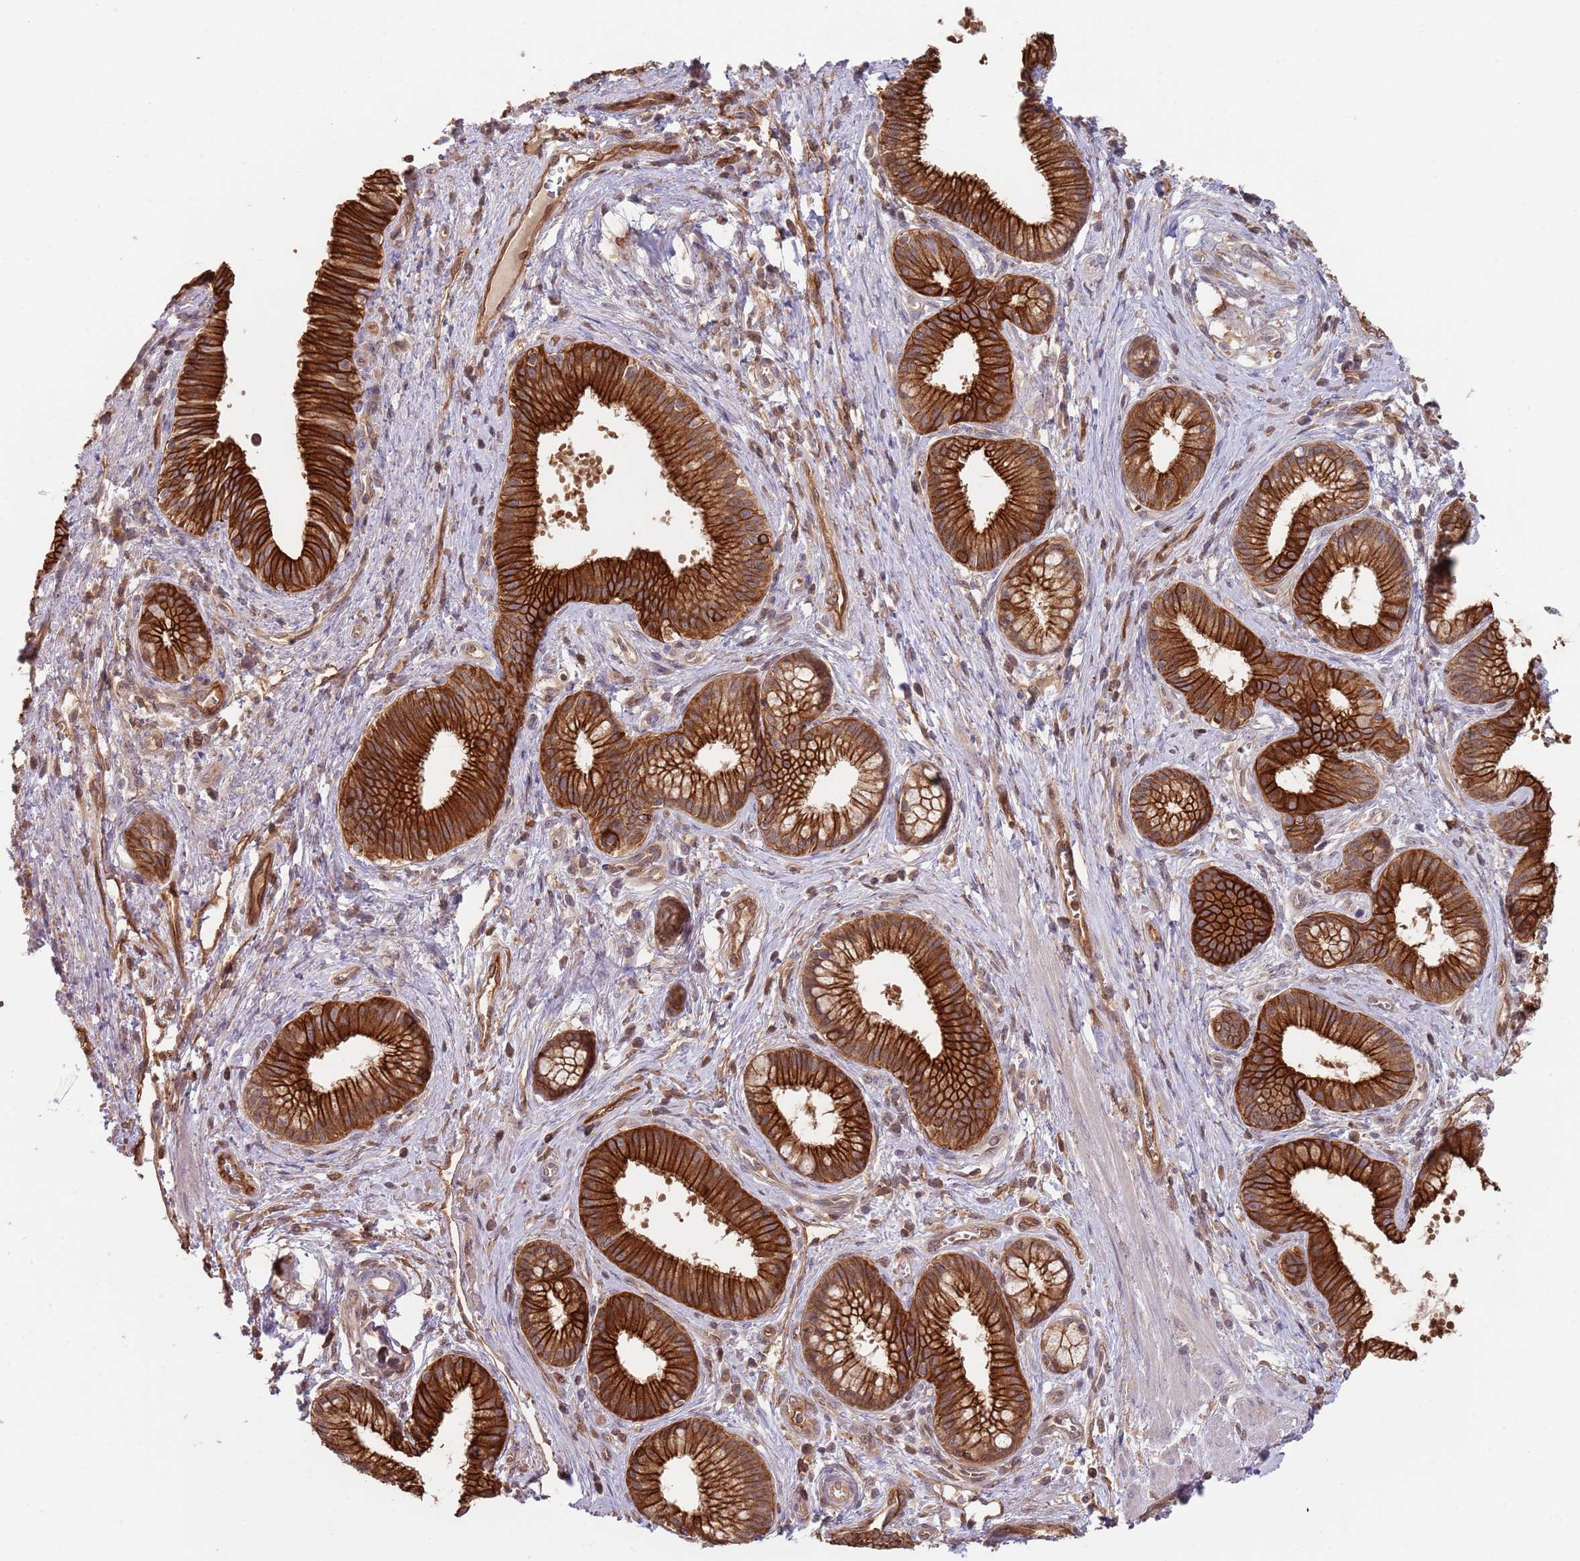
{"staining": {"intensity": "strong", "quantity": ">75%", "location": "cytoplasmic/membranous"}, "tissue": "pancreatic cancer", "cell_type": "Tumor cells", "image_type": "cancer", "snomed": [{"axis": "morphology", "description": "Adenocarcinoma, NOS"}, {"axis": "topography", "description": "Pancreas"}], "caption": "Adenocarcinoma (pancreatic) tissue shows strong cytoplasmic/membranous positivity in approximately >75% of tumor cells, visualized by immunohistochemistry. Nuclei are stained in blue.", "gene": "GSDMD", "patient": {"sex": "male", "age": 72}}